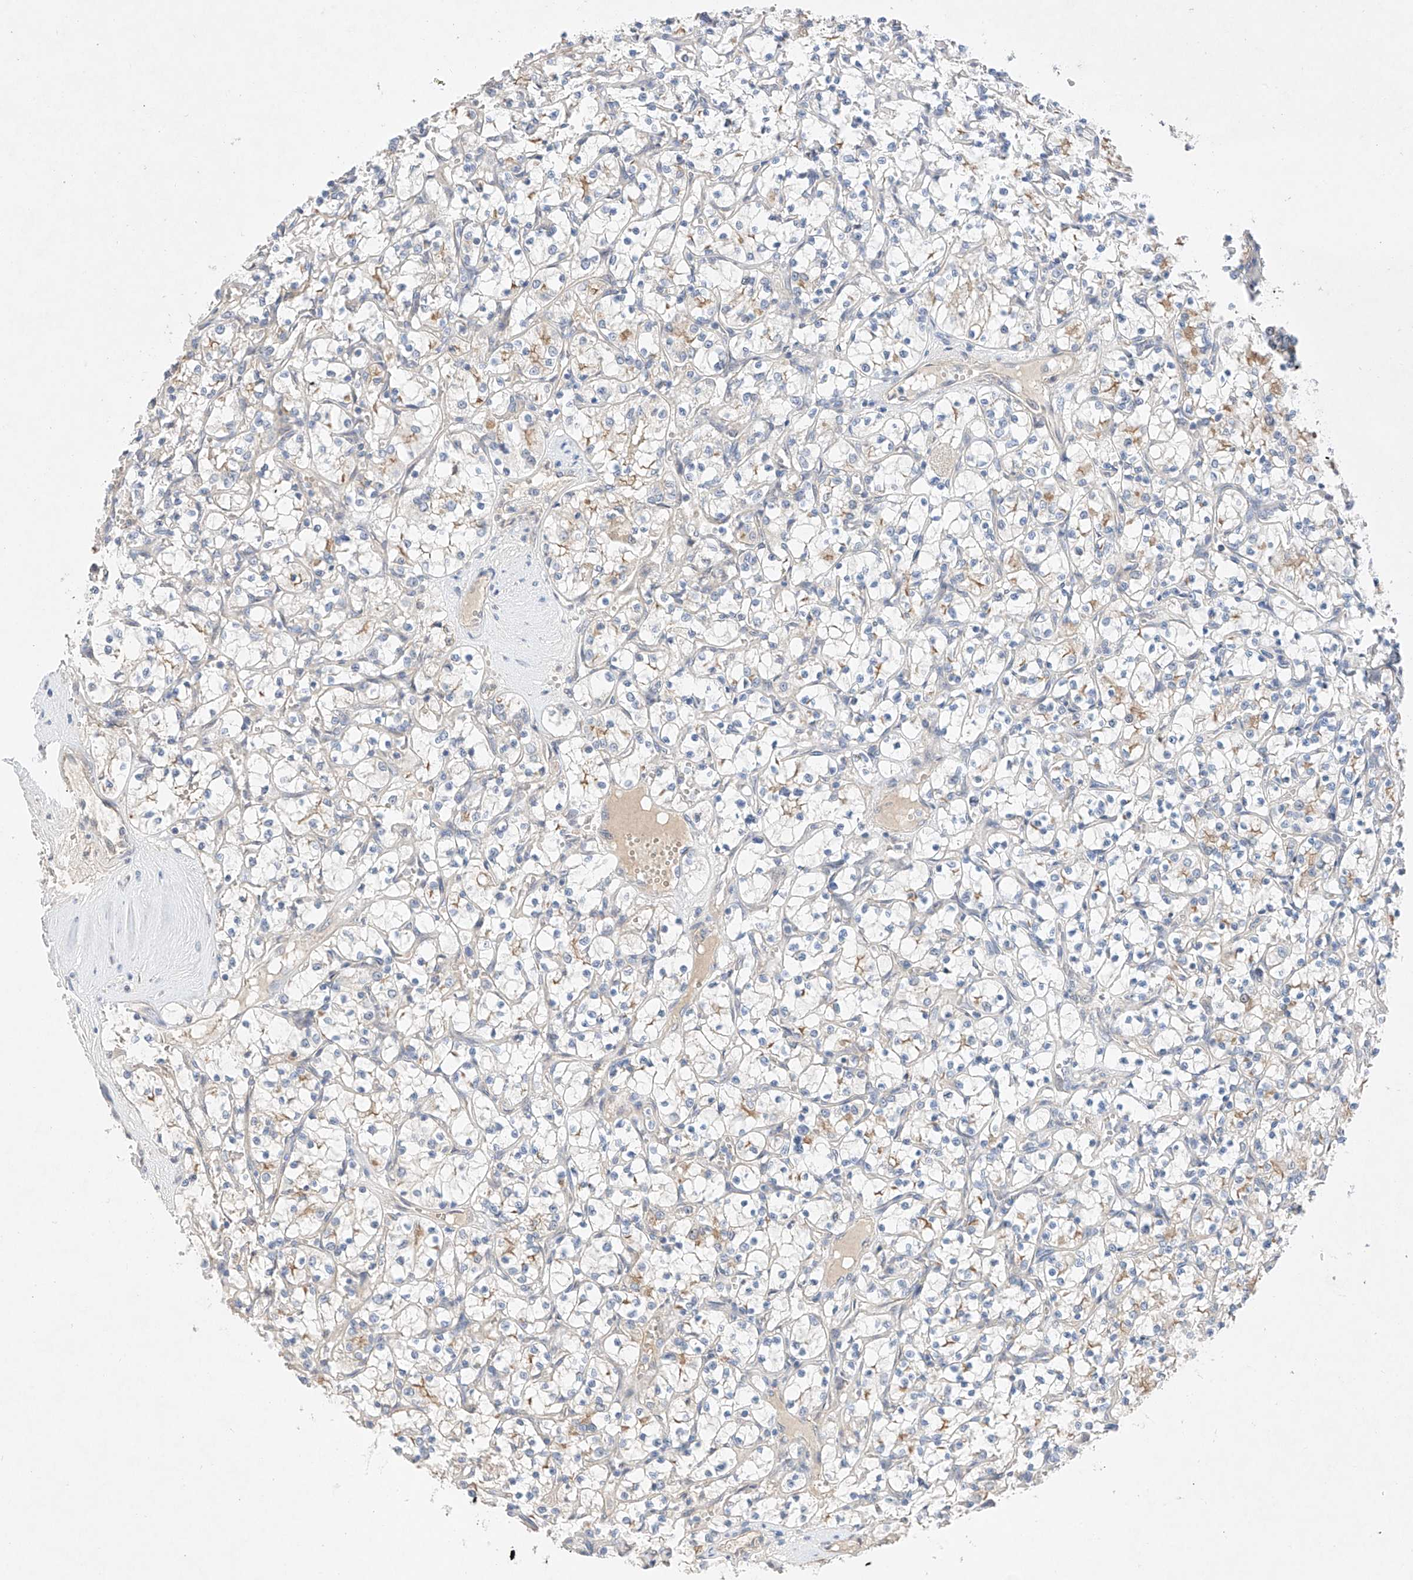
{"staining": {"intensity": "negative", "quantity": "none", "location": "none"}, "tissue": "renal cancer", "cell_type": "Tumor cells", "image_type": "cancer", "snomed": [{"axis": "morphology", "description": "Adenocarcinoma, NOS"}, {"axis": "topography", "description": "Kidney"}], "caption": "The photomicrograph demonstrates no staining of tumor cells in renal cancer.", "gene": "IL22RA2", "patient": {"sex": "female", "age": 69}}